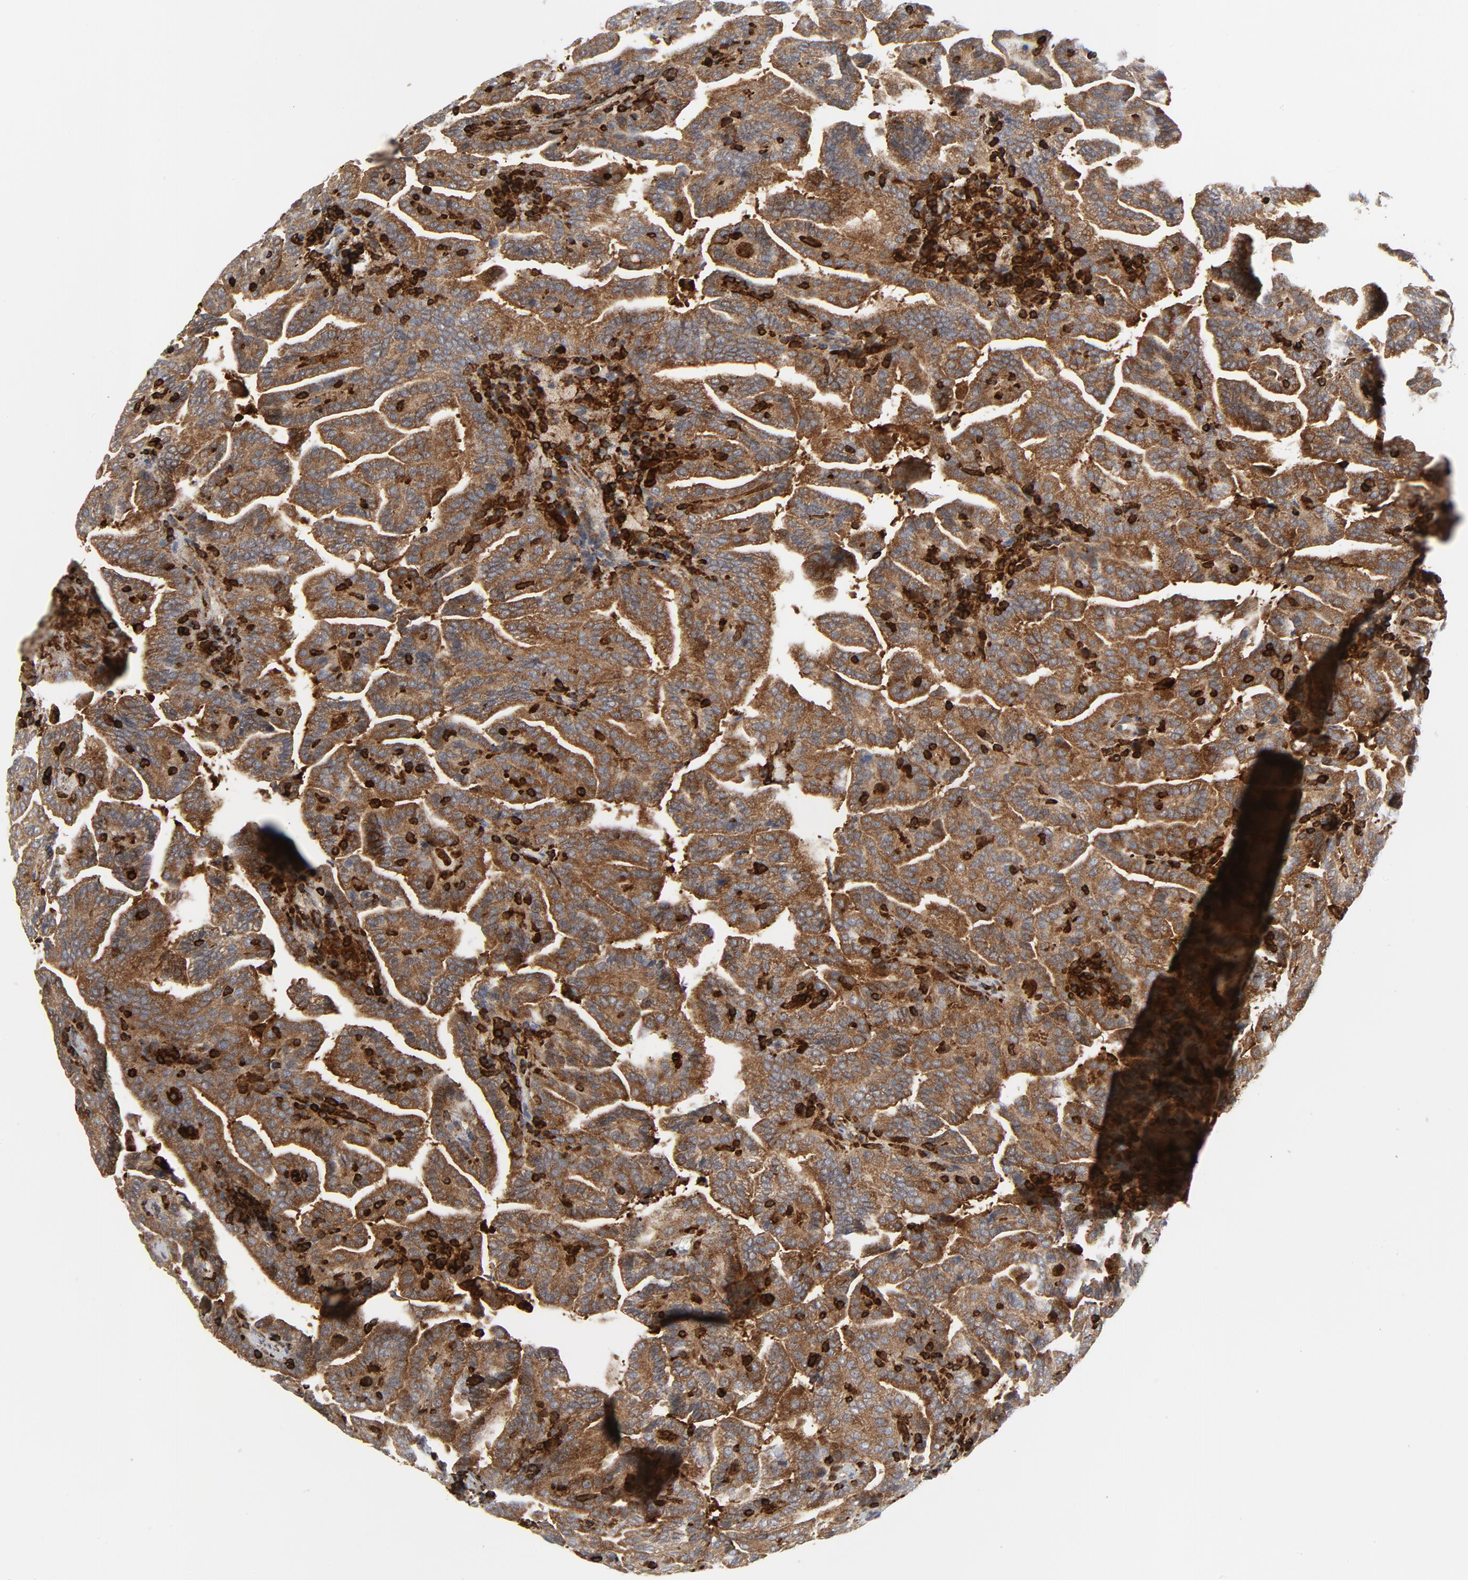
{"staining": {"intensity": "moderate", "quantity": ">75%", "location": "cytoplasmic/membranous"}, "tissue": "renal cancer", "cell_type": "Tumor cells", "image_type": "cancer", "snomed": [{"axis": "morphology", "description": "Adenocarcinoma, NOS"}, {"axis": "topography", "description": "Kidney"}], "caption": "Human adenocarcinoma (renal) stained for a protein (brown) exhibits moderate cytoplasmic/membranous positive expression in about >75% of tumor cells.", "gene": "YES1", "patient": {"sex": "male", "age": 61}}